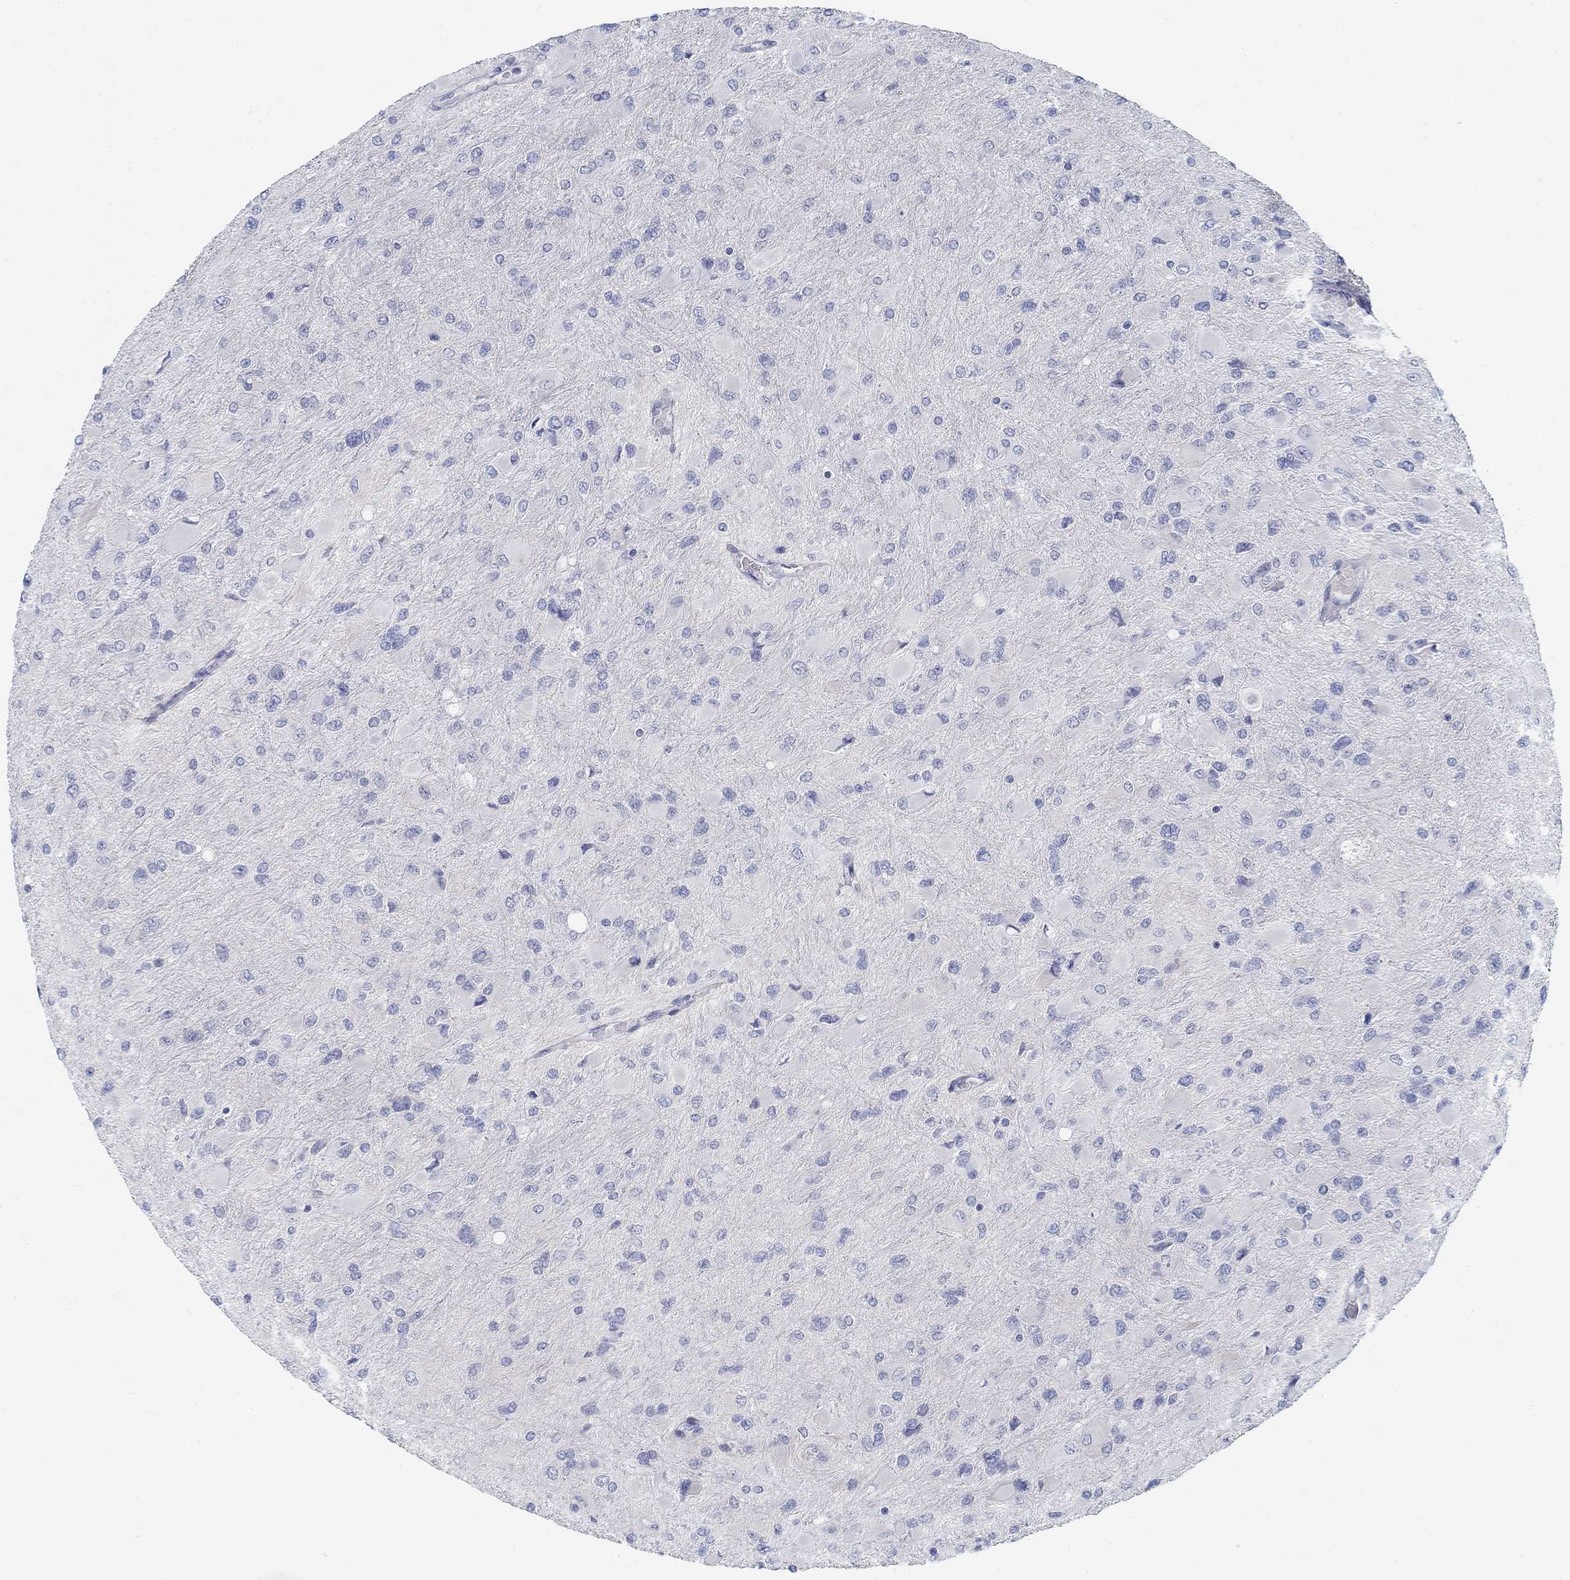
{"staining": {"intensity": "negative", "quantity": "none", "location": "none"}, "tissue": "glioma", "cell_type": "Tumor cells", "image_type": "cancer", "snomed": [{"axis": "morphology", "description": "Glioma, malignant, High grade"}, {"axis": "topography", "description": "Cerebral cortex"}], "caption": "Human malignant glioma (high-grade) stained for a protein using immunohistochemistry (IHC) shows no expression in tumor cells.", "gene": "ANO7", "patient": {"sex": "female", "age": 36}}